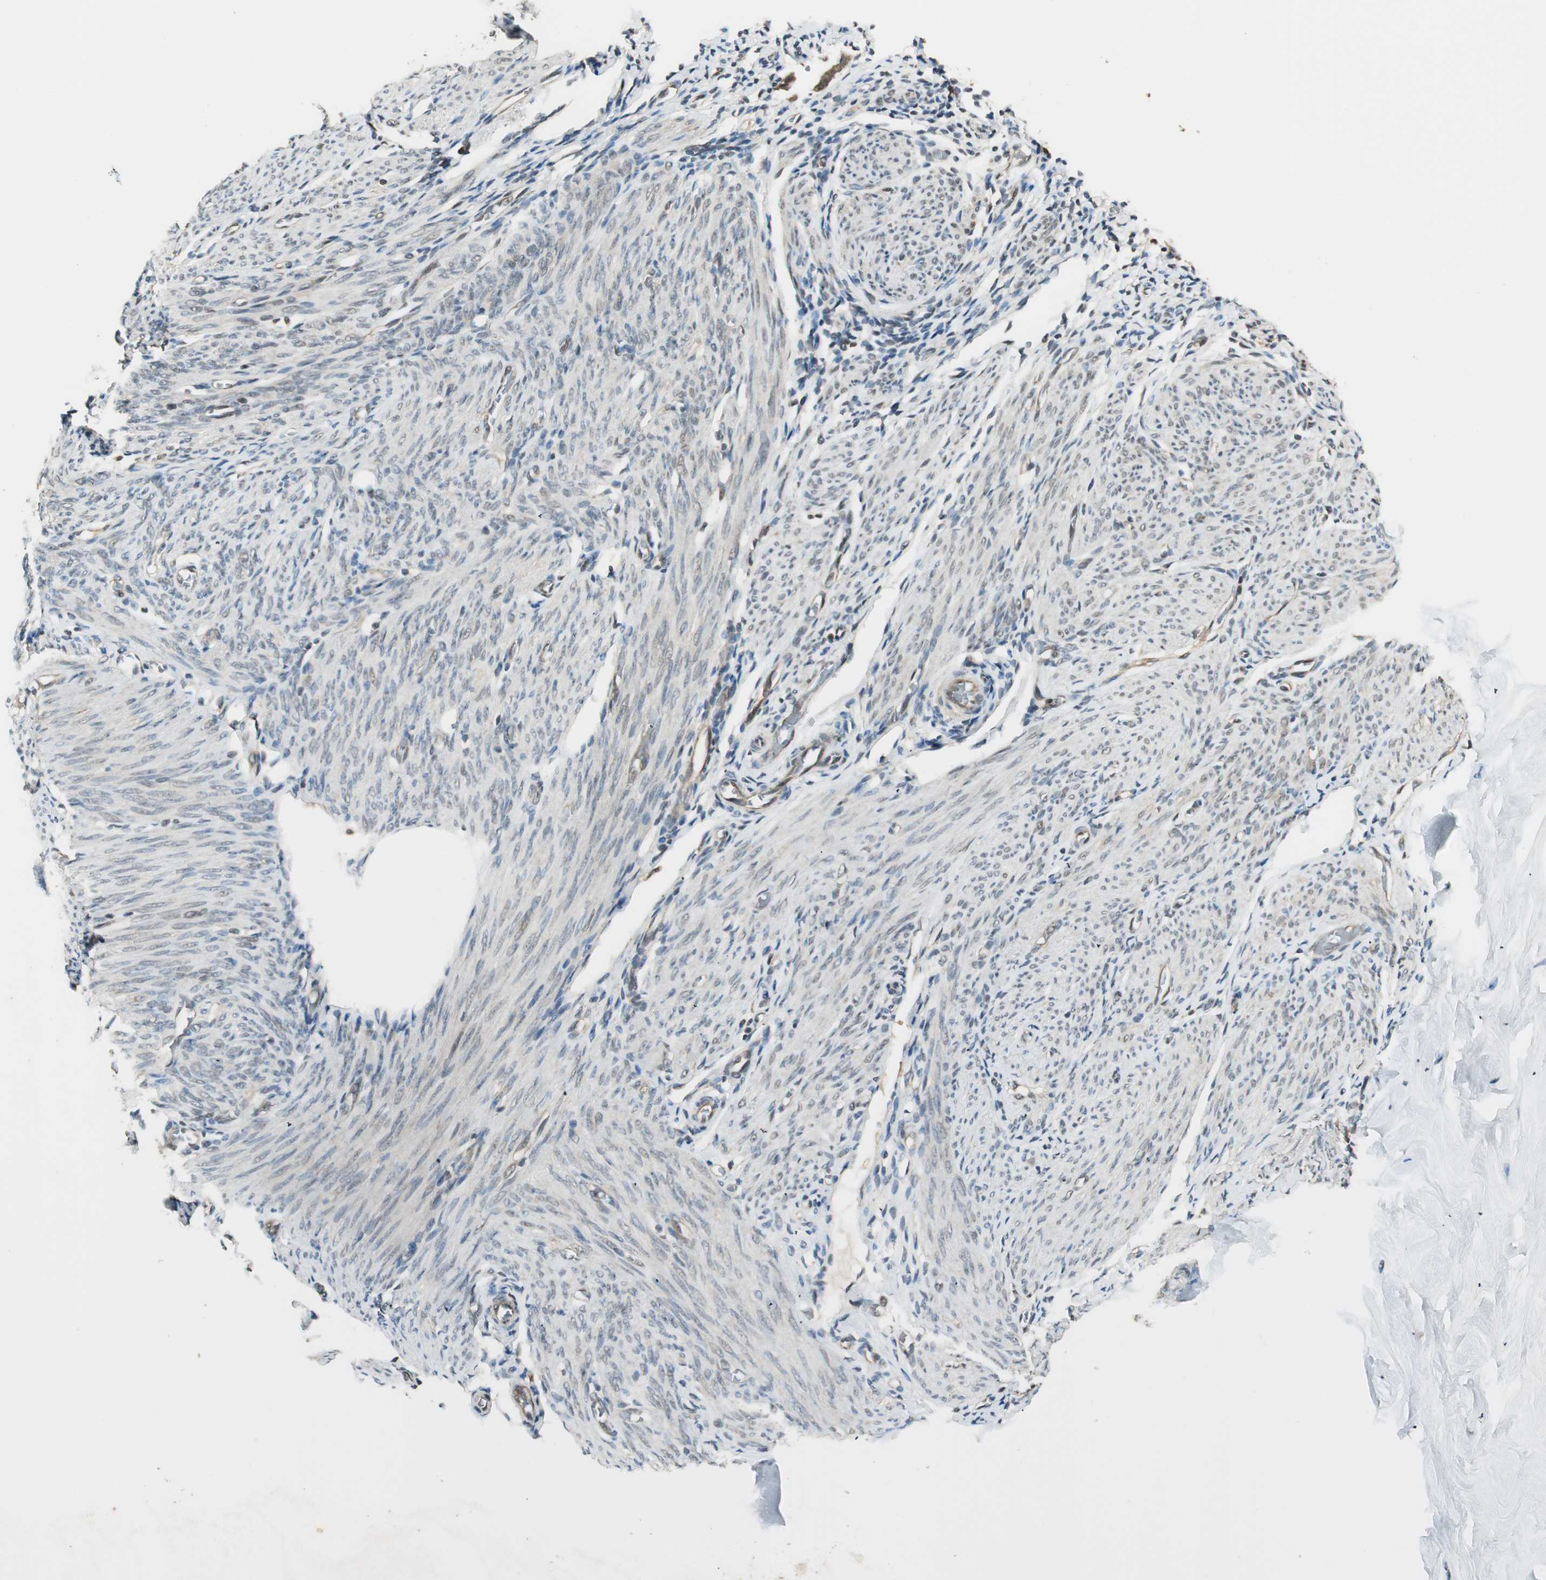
{"staining": {"intensity": "weak", "quantity": "<25%", "location": "cytoplasmic/membranous"}, "tissue": "endometrium", "cell_type": "Cells in endometrial stroma", "image_type": "normal", "snomed": [{"axis": "morphology", "description": "Normal tissue, NOS"}, {"axis": "topography", "description": "Endometrium"}], "caption": "Immunohistochemistry (IHC) micrograph of unremarkable endometrium: endometrium stained with DAB (3,3'-diaminobenzidine) shows no significant protein positivity in cells in endometrial stroma.", "gene": "USP5", "patient": {"sex": "female", "age": 61}}